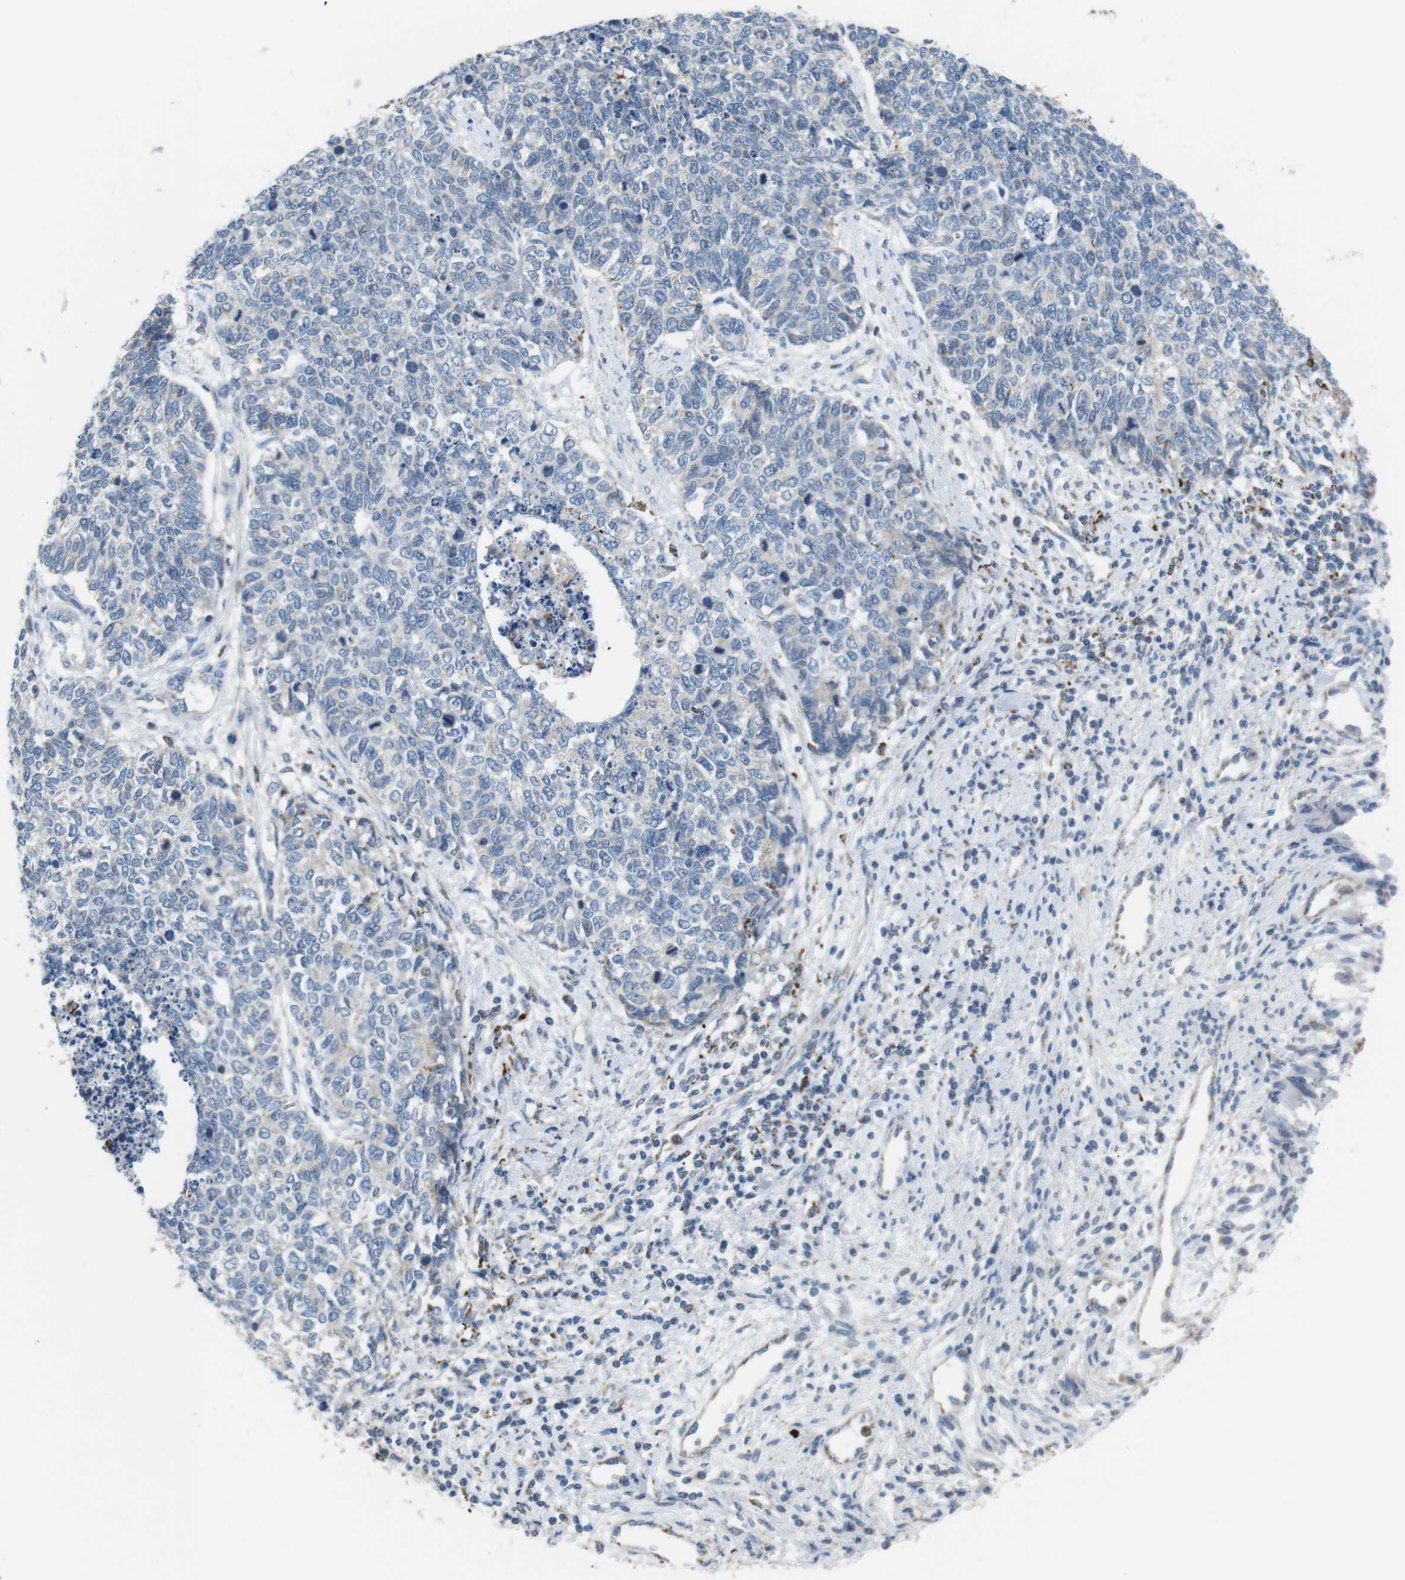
{"staining": {"intensity": "weak", "quantity": "<25%", "location": "cytoplasmic/membranous"}, "tissue": "cervical cancer", "cell_type": "Tumor cells", "image_type": "cancer", "snomed": [{"axis": "morphology", "description": "Squamous cell carcinoma, NOS"}, {"axis": "topography", "description": "Cervix"}], "caption": "Immunohistochemistry (IHC) of human cervical cancer (squamous cell carcinoma) exhibits no staining in tumor cells.", "gene": "CD300E", "patient": {"sex": "female", "age": 63}}